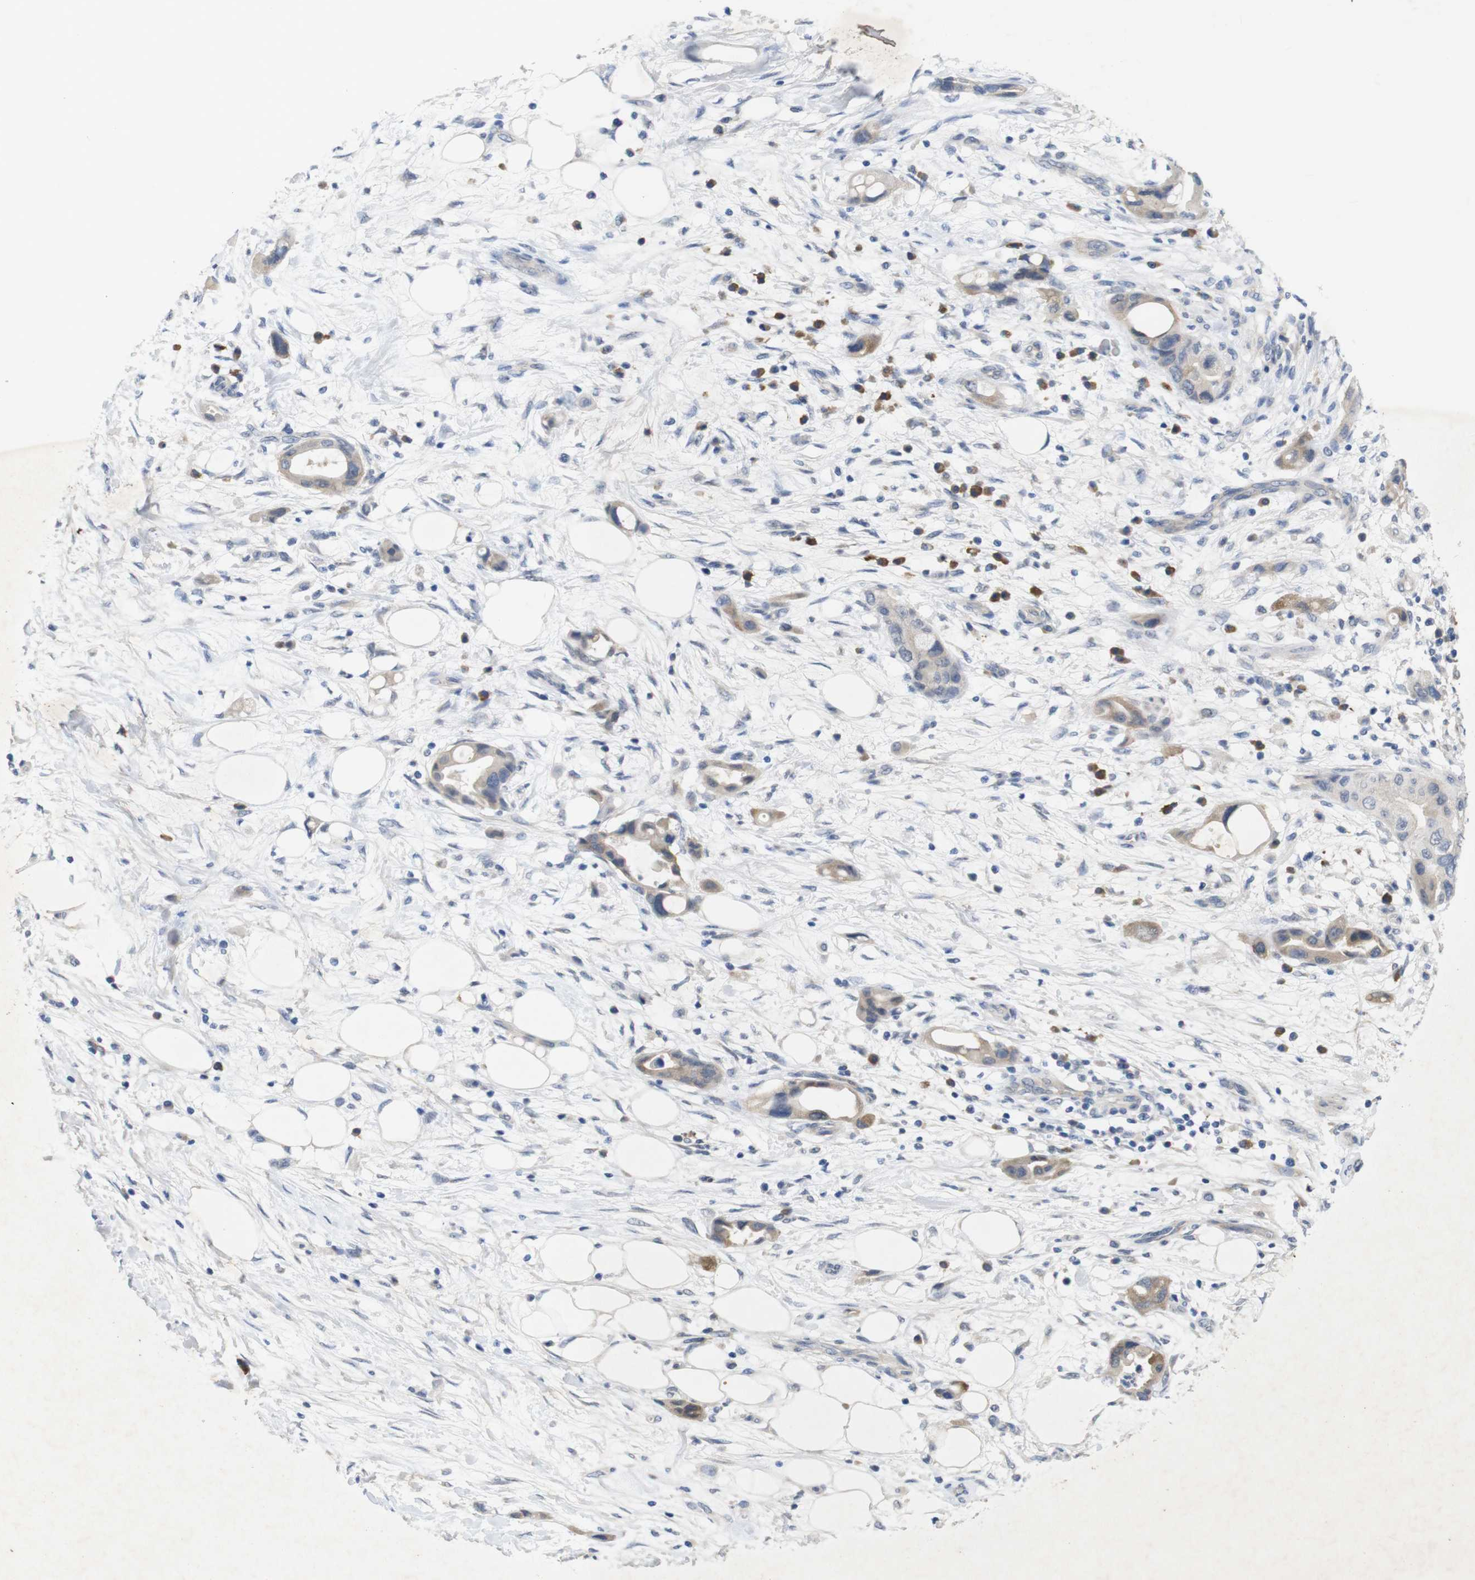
{"staining": {"intensity": "weak", "quantity": ">75%", "location": "cytoplasmic/membranous"}, "tissue": "pancreatic cancer", "cell_type": "Tumor cells", "image_type": "cancer", "snomed": [{"axis": "morphology", "description": "Adenocarcinoma, NOS"}, {"axis": "topography", "description": "Pancreas"}], "caption": "Brown immunohistochemical staining in human adenocarcinoma (pancreatic) shows weak cytoplasmic/membranous staining in approximately >75% of tumor cells.", "gene": "BCAR3", "patient": {"sex": "female", "age": 57}}